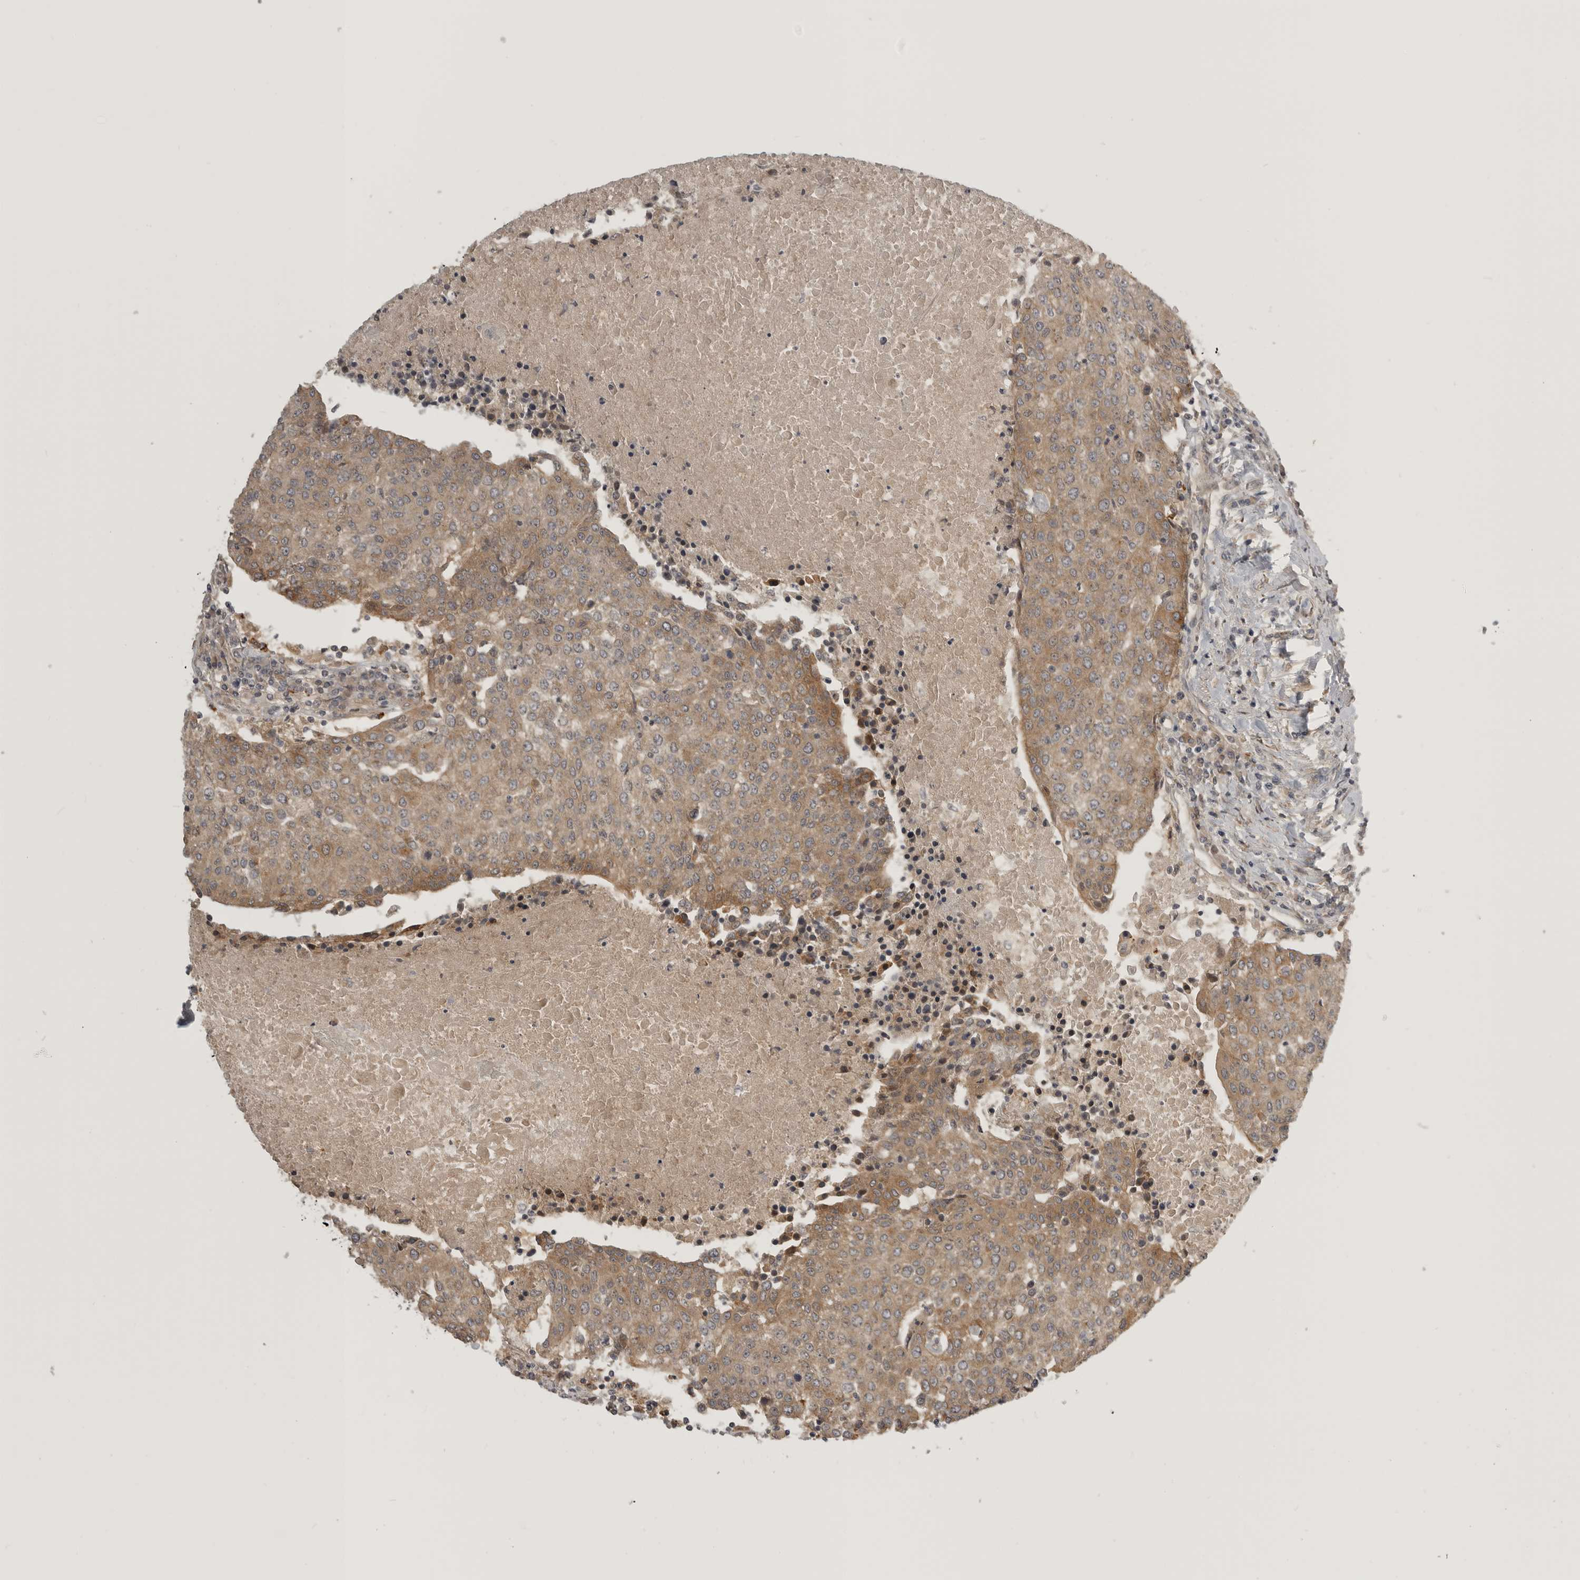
{"staining": {"intensity": "moderate", "quantity": ">75%", "location": "cytoplasmic/membranous"}, "tissue": "urothelial cancer", "cell_type": "Tumor cells", "image_type": "cancer", "snomed": [{"axis": "morphology", "description": "Urothelial carcinoma, High grade"}, {"axis": "topography", "description": "Urinary bladder"}], "caption": "High-grade urothelial carcinoma stained for a protein (brown) demonstrates moderate cytoplasmic/membranous positive positivity in approximately >75% of tumor cells.", "gene": "CUEDC1", "patient": {"sex": "female", "age": 85}}